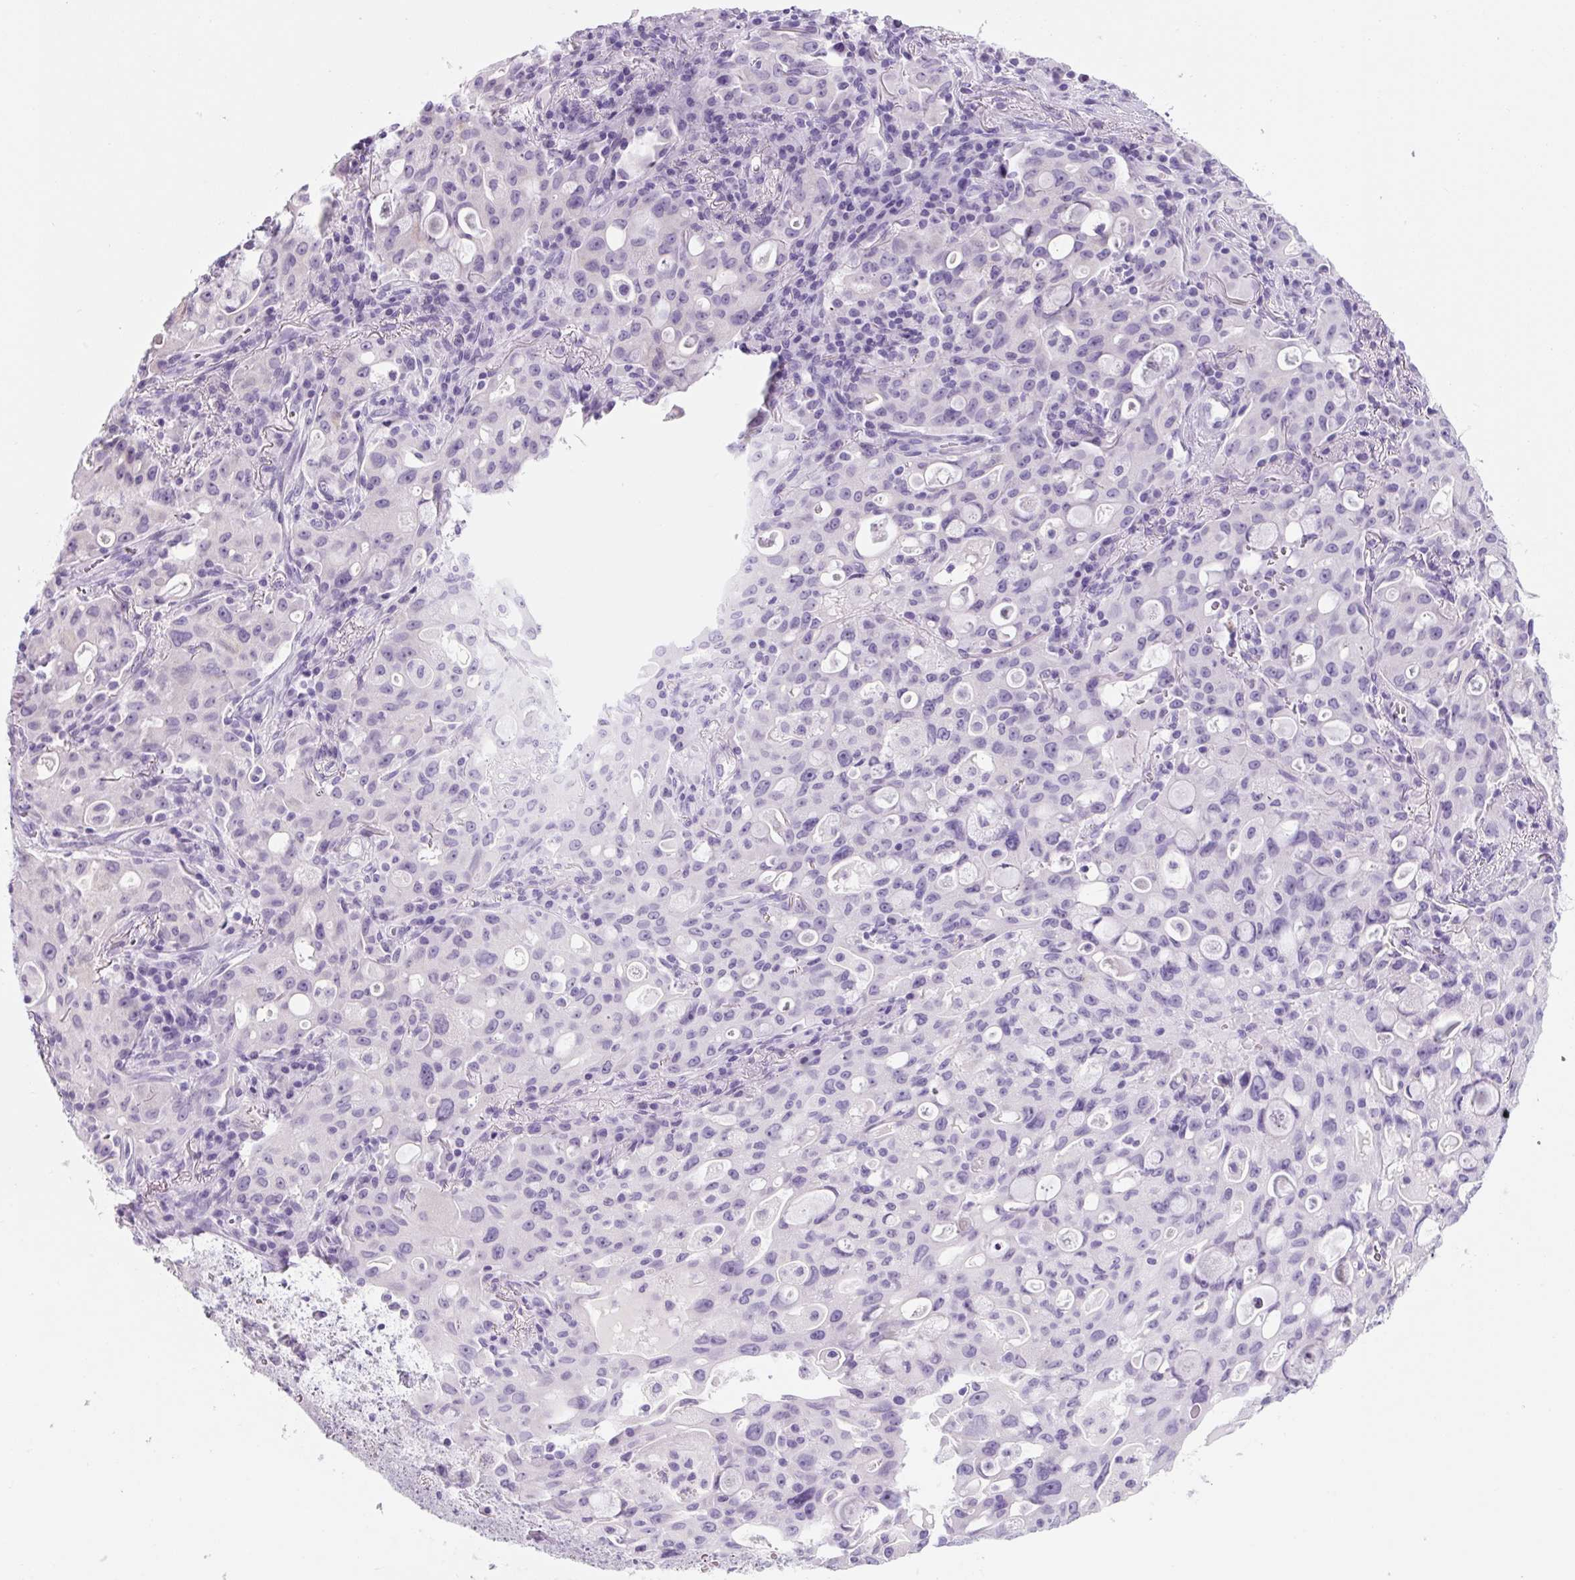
{"staining": {"intensity": "negative", "quantity": "none", "location": "none"}, "tissue": "lung cancer", "cell_type": "Tumor cells", "image_type": "cancer", "snomed": [{"axis": "morphology", "description": "Adenocarcinoma, NOS"}, {"axis": "topography", "description": "Lung"}], "caption": "The image demonstrates no staining of tumor cells in lung cancer.", "gene": "YIF1B", "patient": {"sex": "female", "age": 44}}